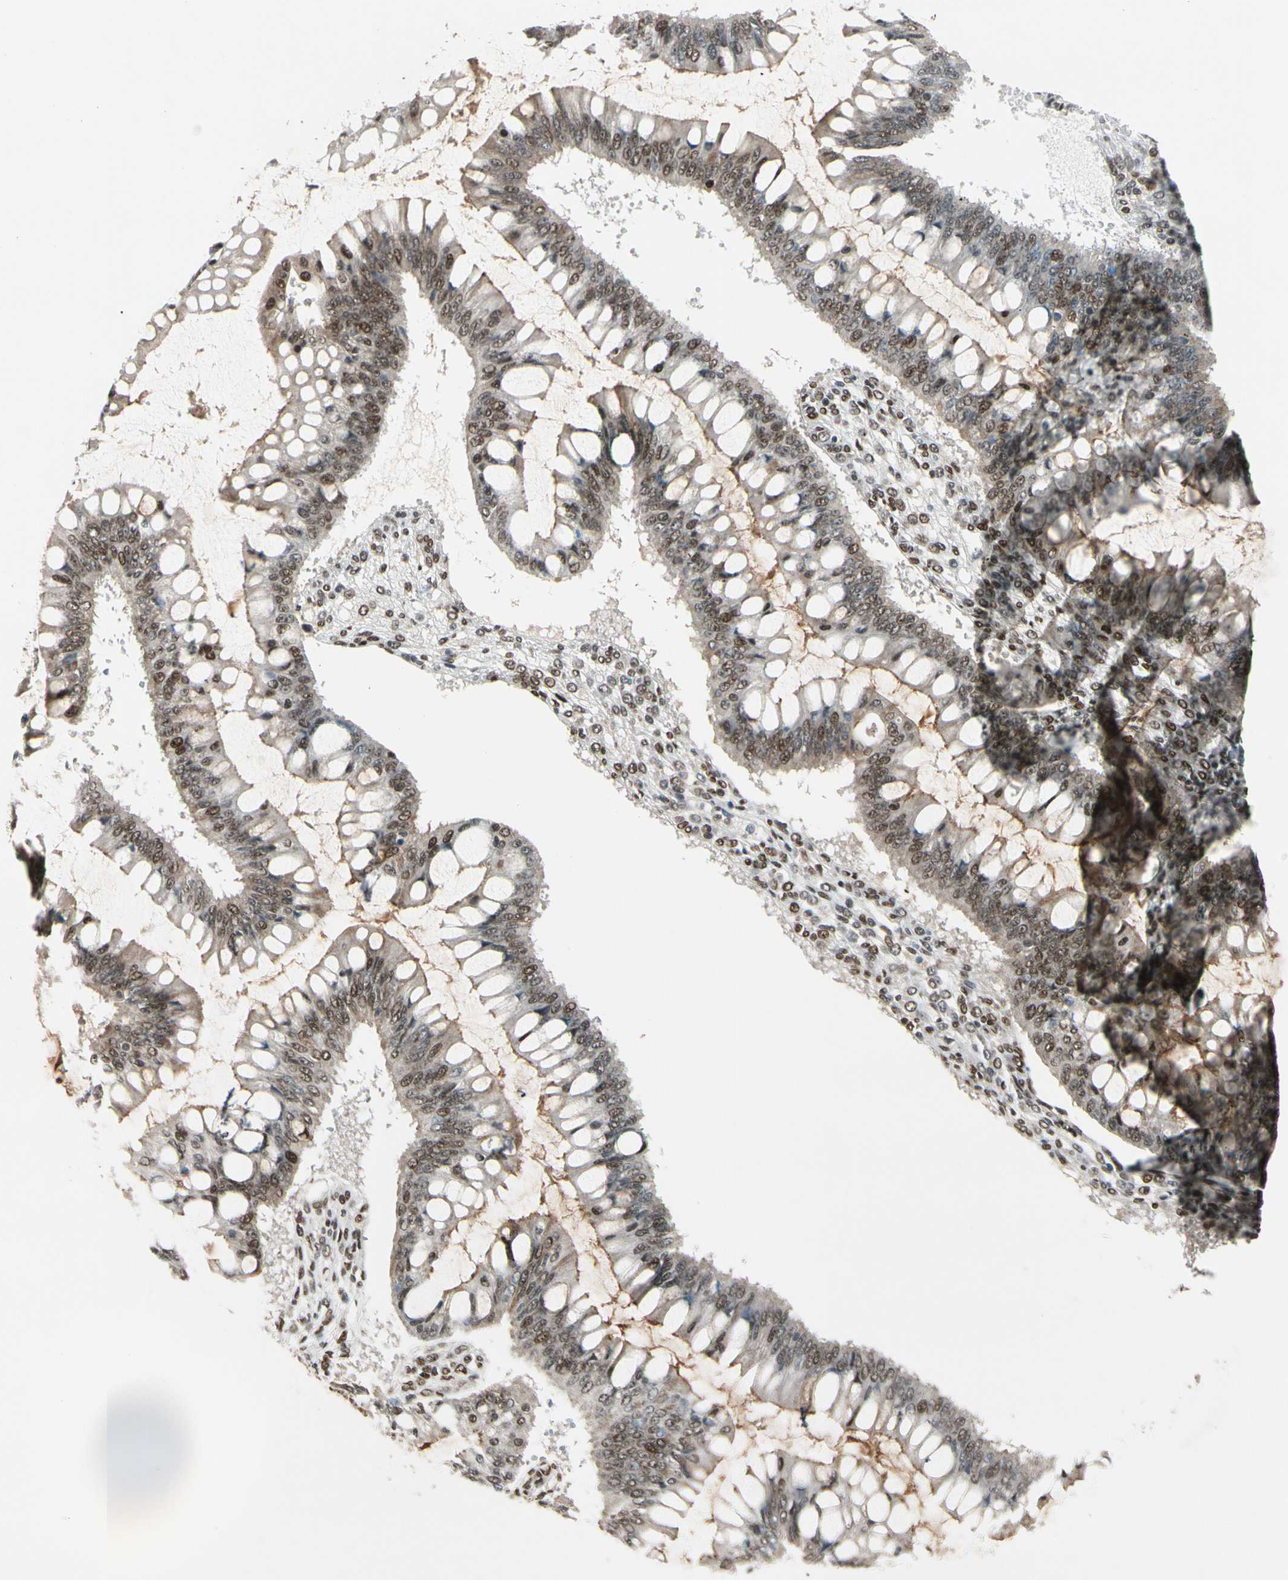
{"staining": {"intensity": "moderate", "quantity": ">75%", "location": "nuclear"}, "tissue": "ovarian cancer", "cell_type": "Tumor cells", "image_type": "cancer", "snomed": [{"axis": "morphology", "description": "Cystadenocarcinoma, mucinous, NOS"}, {"axis": "topography", "description": "Ovary"}], "caption": "A micrograph showing moderate nuclear positivity in about >75% of tumor cells in ovarian mucinous cystadenocarcinoma, as visualized by brown immunohistochemical staining.", "gene": "CHAMP1", "patient": {"sex": "female", "age": 73}}